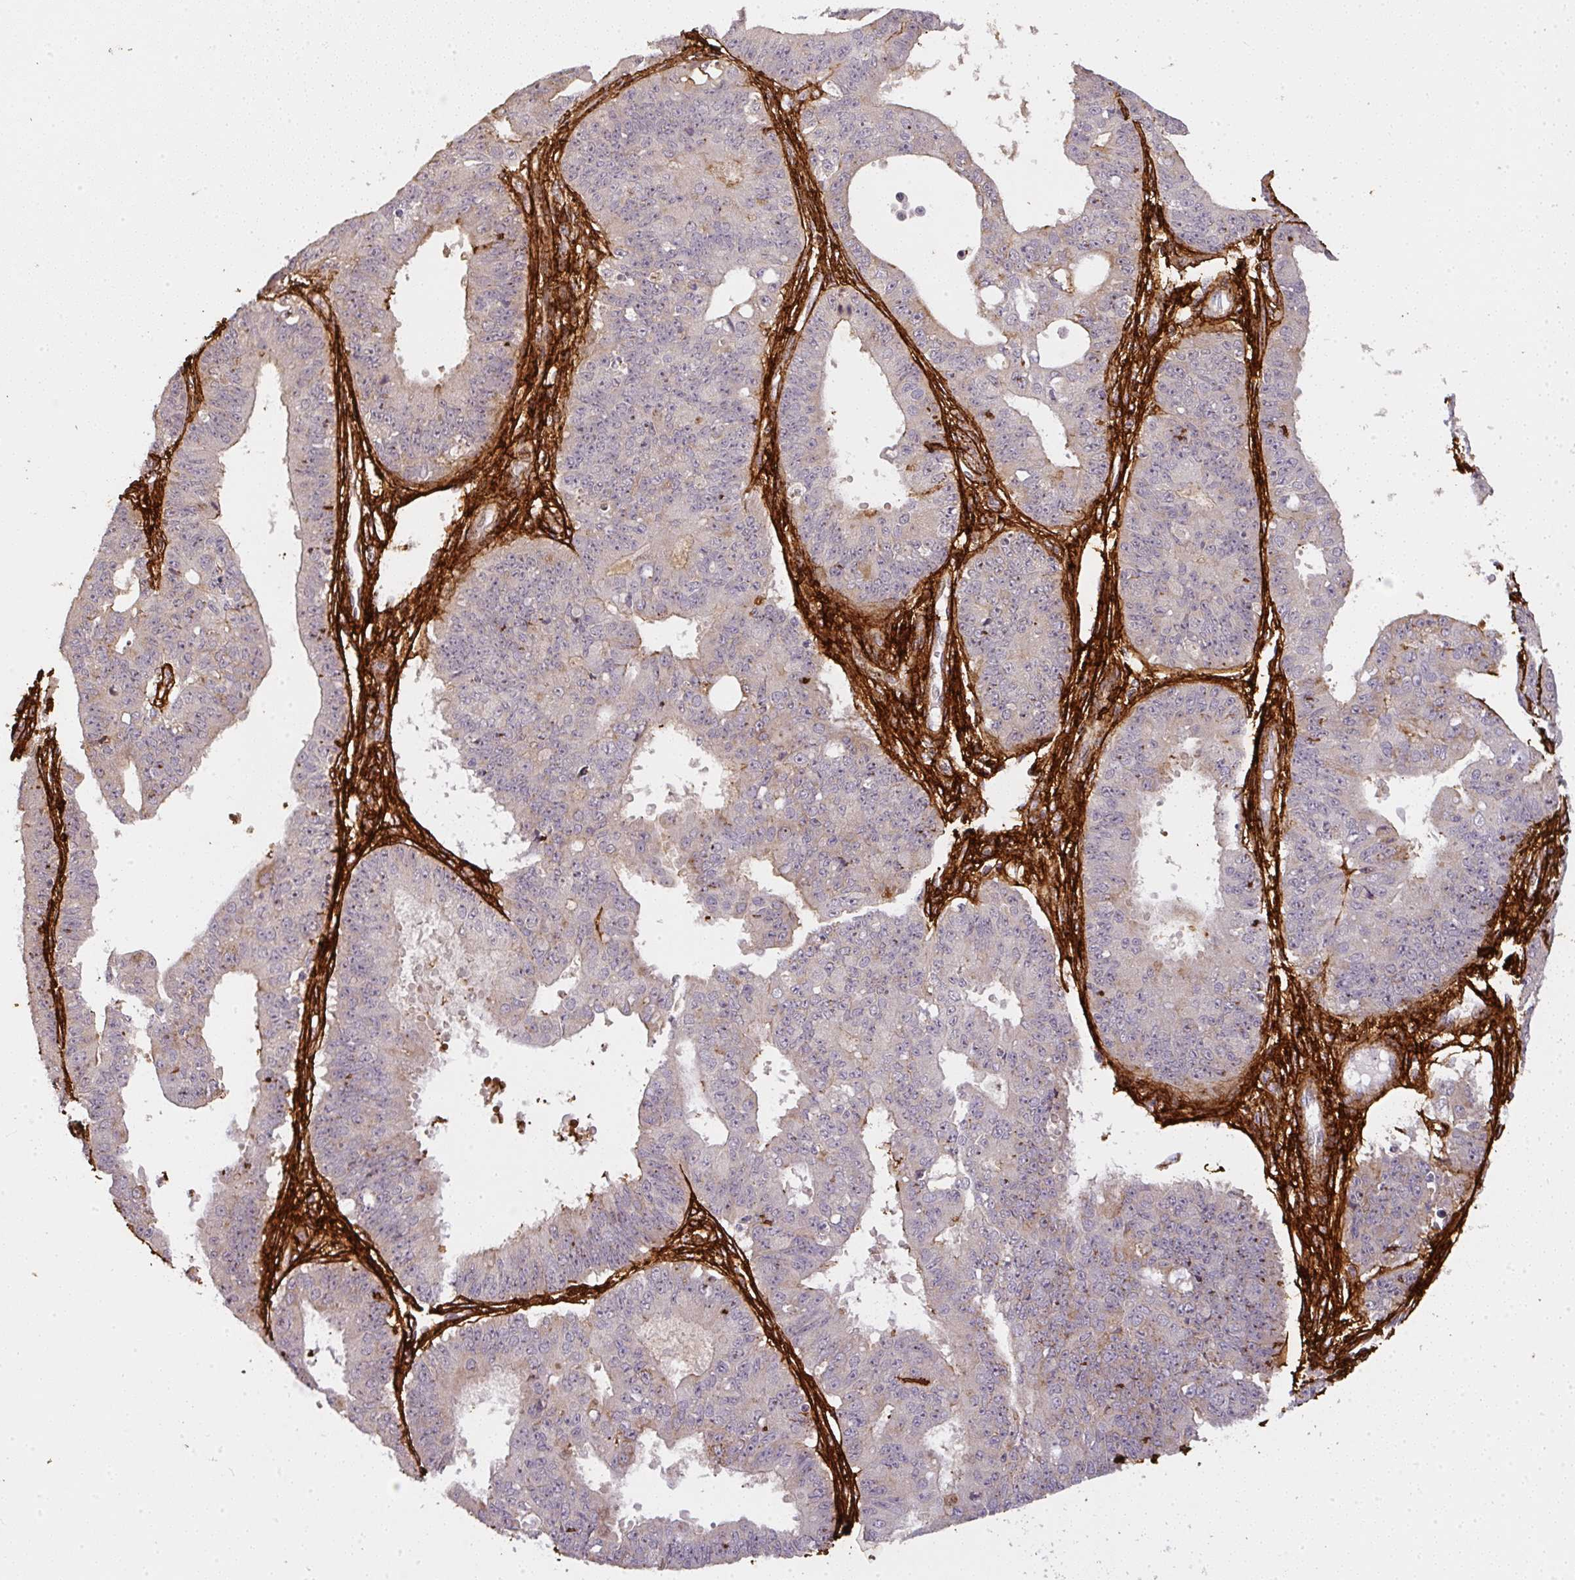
{"staining": {"intensity": "negative", "quantity": "none", "location": "none"}, "tissue": "ovarian cancer", "cell_type": "Tumor cells", "image_type": "cancer", "snomed": [{"axis": "morphology", "description": "Carcinoma, endometroid"}, {"axis": "topography", "description": "Appendix"}, {"axis": "topography", "description": "Ovary"}], "caption": "High magnification brightfield microscopy of ovarian cancer stained with DAB (3,3'-diaminobenzidine) (brown) and counterstained with hematoxylin (blue): tumor cells show no significant positivity. (DAB immunohistochemistry with hematoxylin counter stain).", "gene": "COL3A1", "patient": {"sex": "female", "age": 42}}